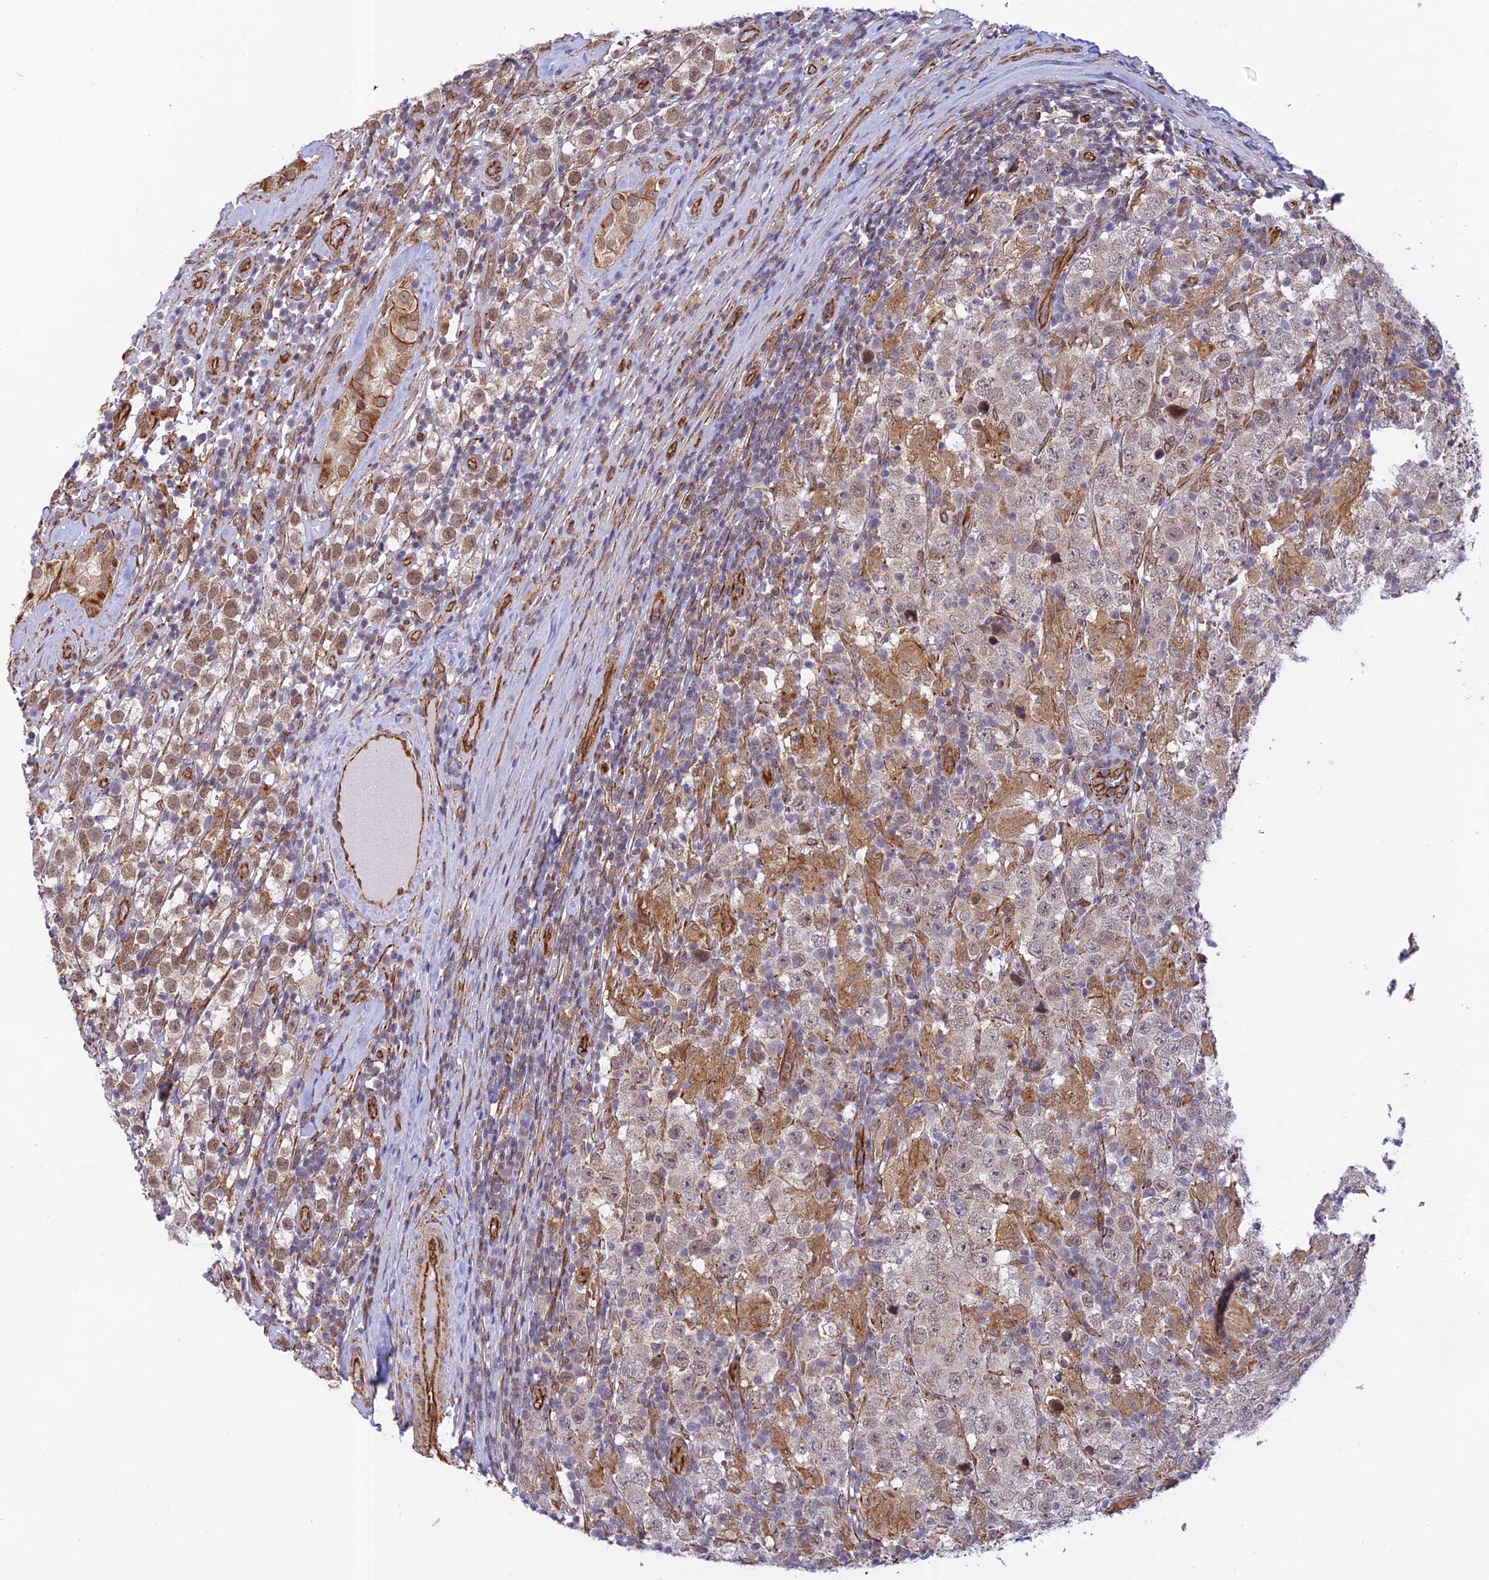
{"staining": {"intensity": "weak", "quantity": "25%-75%", "location": "nuclear"}, "tissue": "testis cancer", "cell_type": "Tumor cells", "image_type": "cancer", "snomed": [{"axis": "morphology", "description": "Normal tissue, NOS"}, {"axis": "morphology", "description": "Urothelial carcinoma, High grade"}, {"axis": "morphology", "description": "Seminoma, NOS"}, {"axis": "morphology", "description": "Carcinoma, Embryonal, NOS"}, {"axis": "topography", "description": "Urinary bladder"}, {"axis": "topography", "description": "Testis"}], "caption": "A brown stain labels weak nuclear expression of a protein in testis cancer tumor cells.", "gene": "PAGR1", "patient": {"sex": "male", "age": 41}}